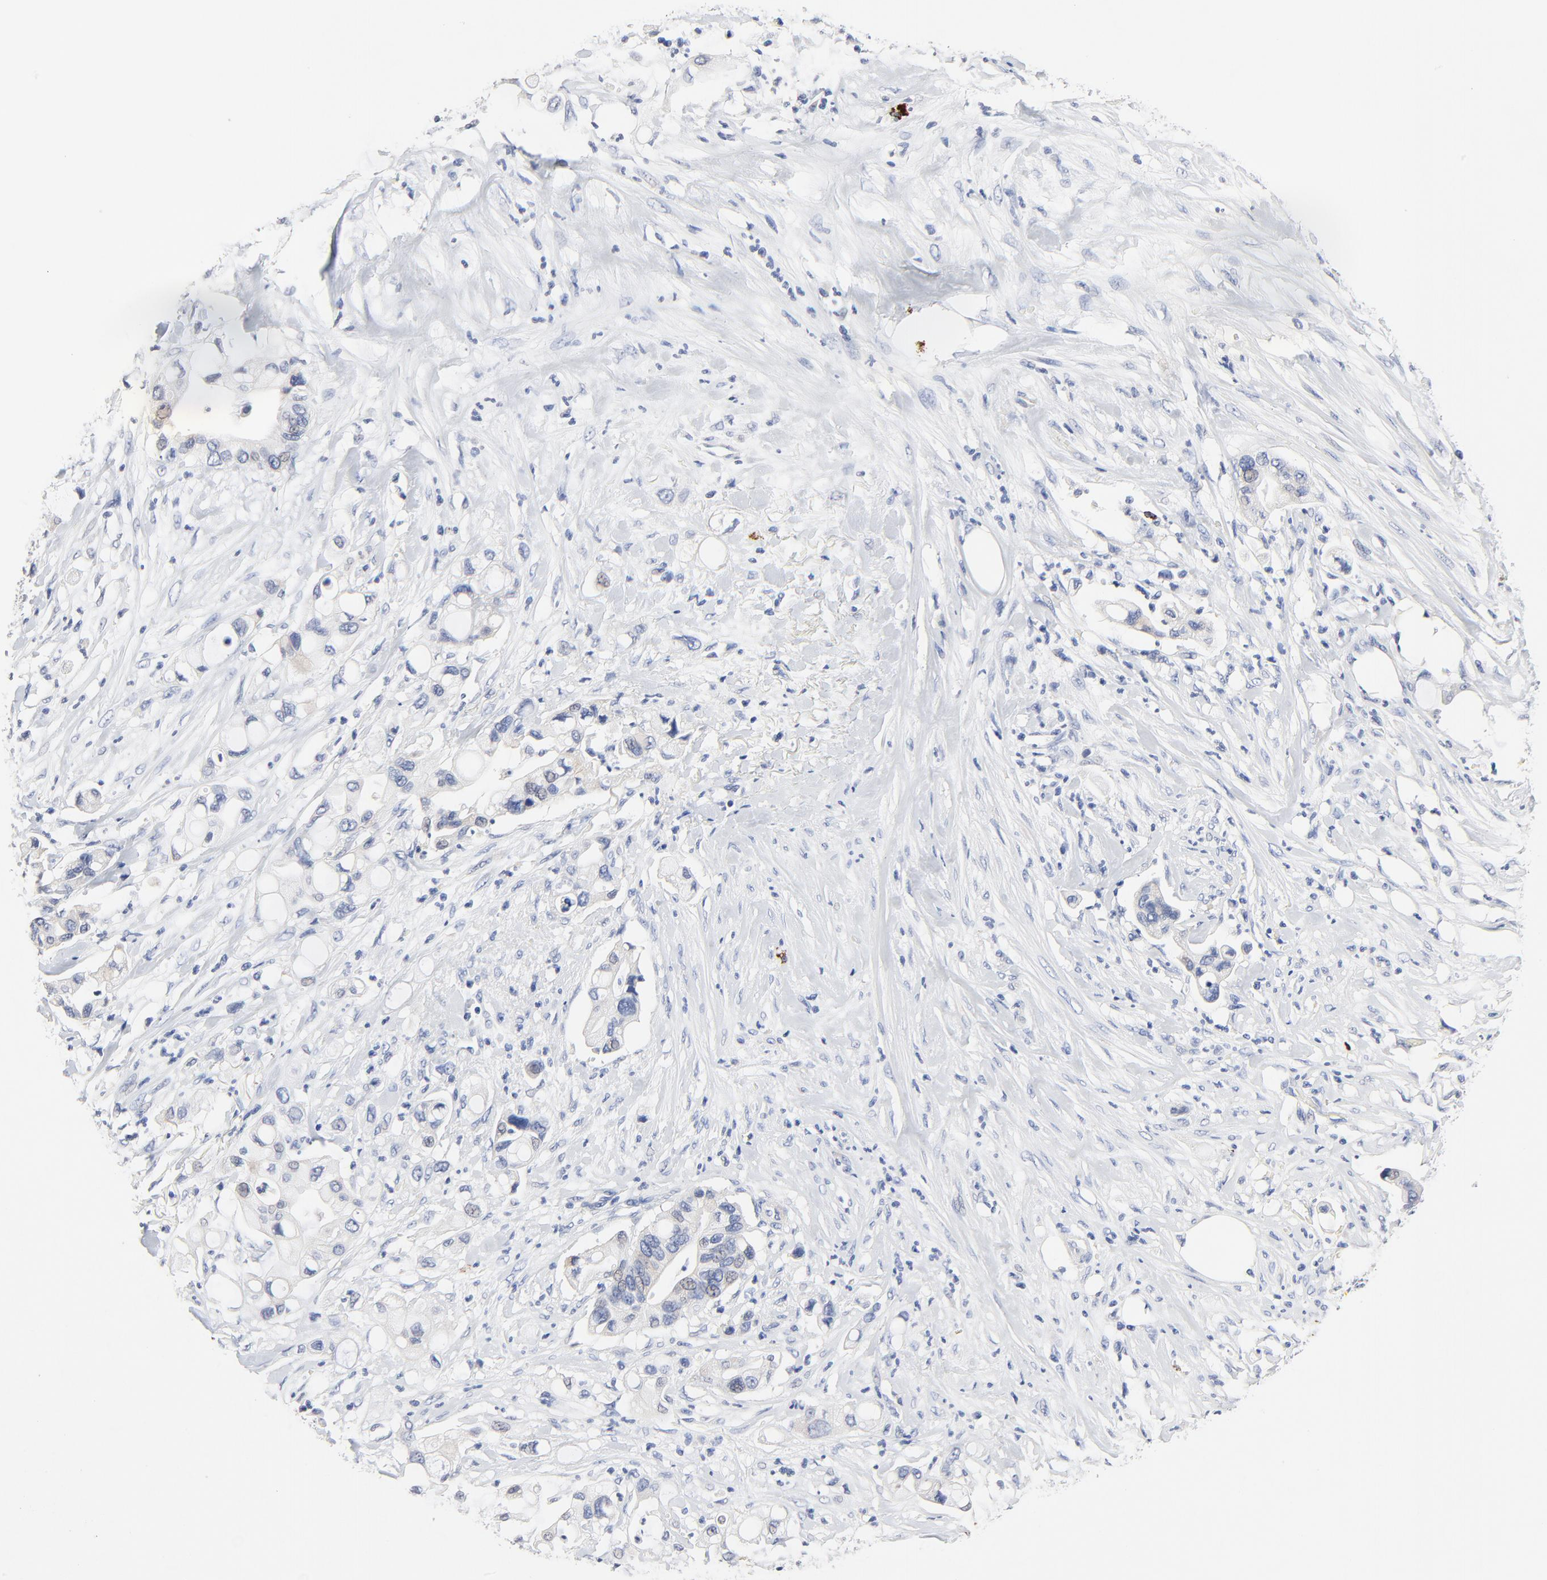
{"staining": {"intensity": "negative", "quantity": "none", "location": "none"}, "tissue": "pancreatic cancer", "cell_type": "Tumor cells", "image_type": "cancer", "snomed": [{"axis": "morphology", "description": "Adenocarcinoma, NOS"}, {"axis": "topography", "description": "Pancreas"}], "caption": "Pancreatic cancer was stained to show a protein in brown. There is no significant expression in tumor cells.", "gene": "FBXL5", "patient": {"sex": "male", "age": 70}}